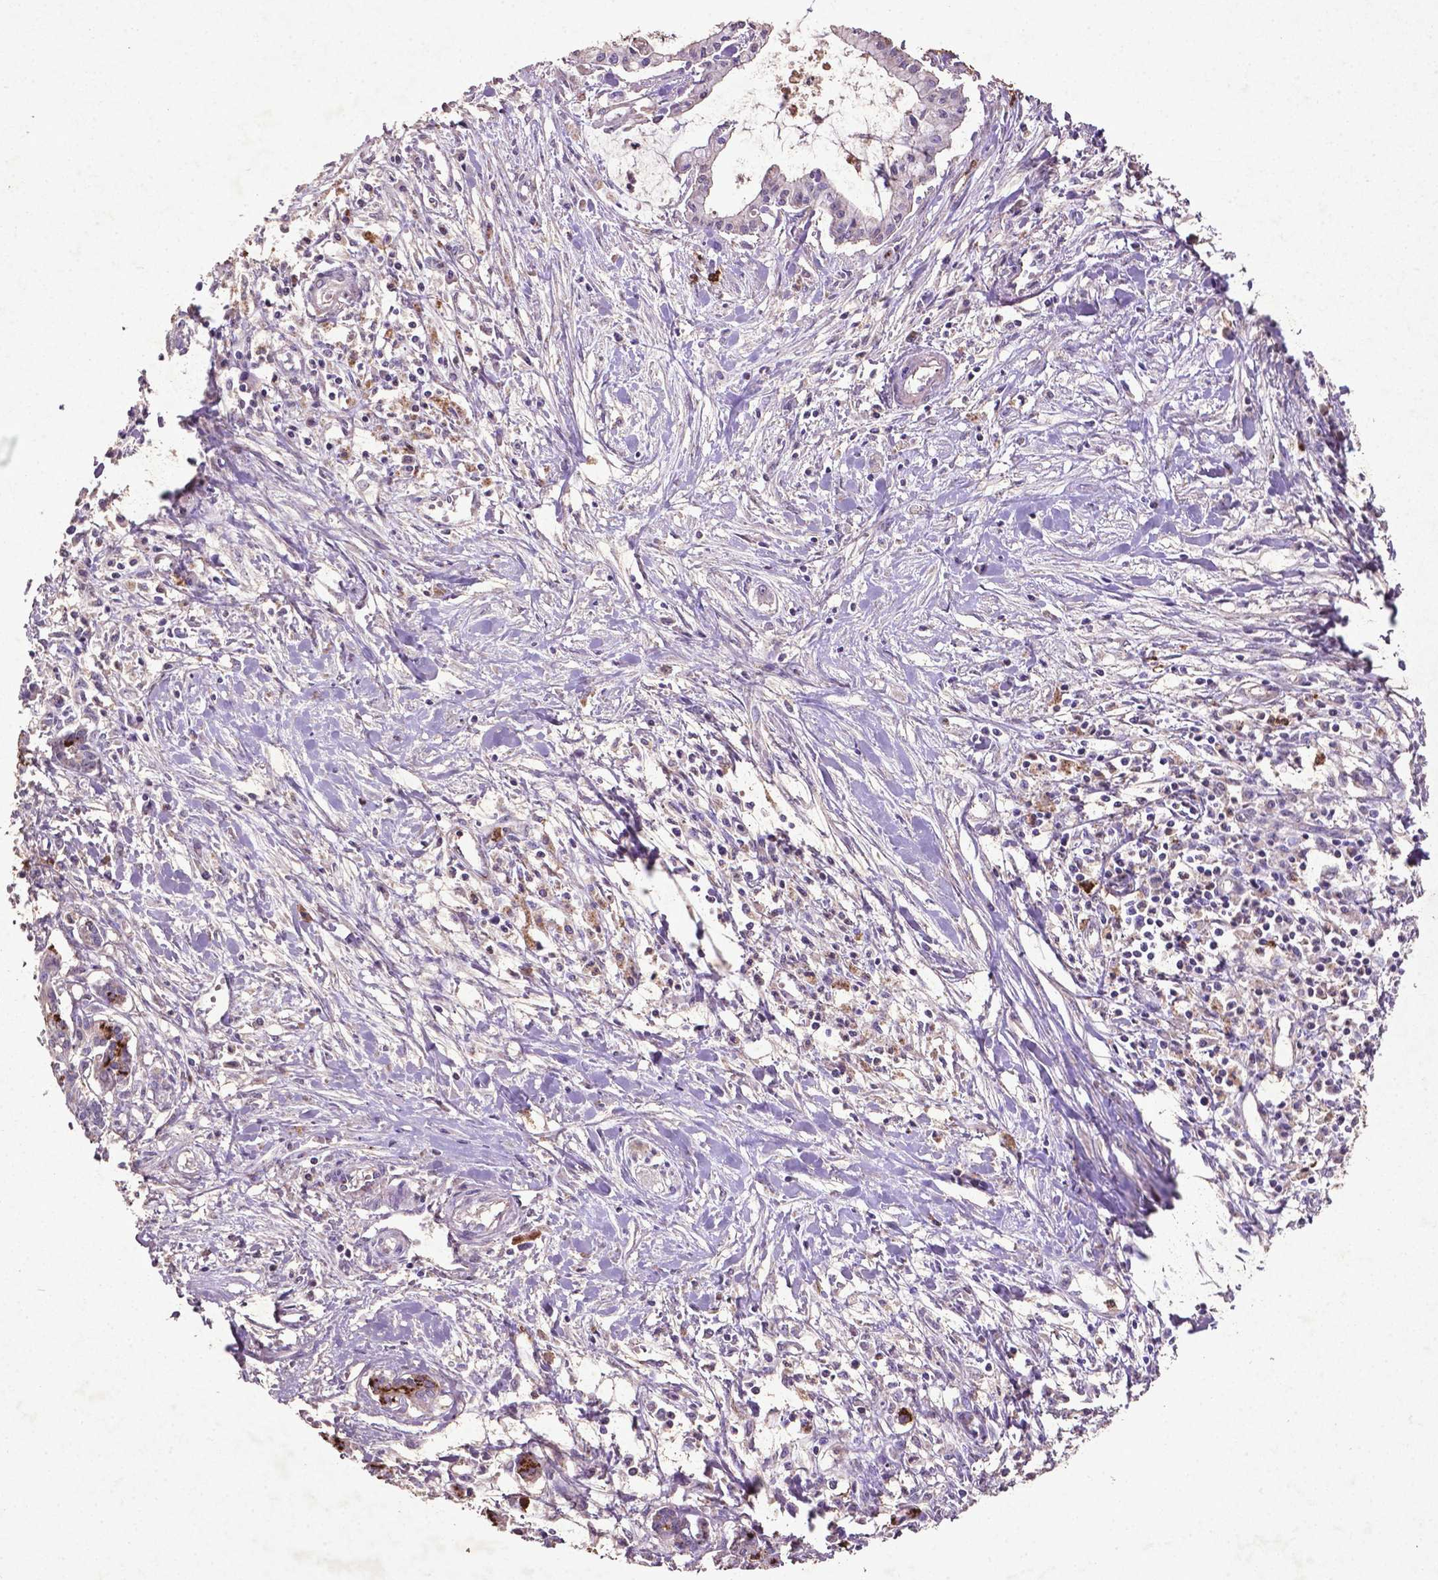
{"staining": {"intensity": "negative", "quantity": "none", "location": "none"}, "tissue": "pancreatic cancer", "cell_type": "Tumor cells", "image_type": "cancer", "snomed": [{"axis": "morphology", "description": "Adenocarcinoma, NOS"}, {"axis": "topography", "description": "Pancreas"}], "caption": "Immunohistochemistry (IHC) image of adenocarcinoma (pancreatic) stained for a protein (brown), which exhibits no positivity in tumor cells. (DAB immunohistochemistry (IHC) with hematoxylin counter stain).", "gene": "MTOR", "patient": {"sex": "male", "age": 48}}